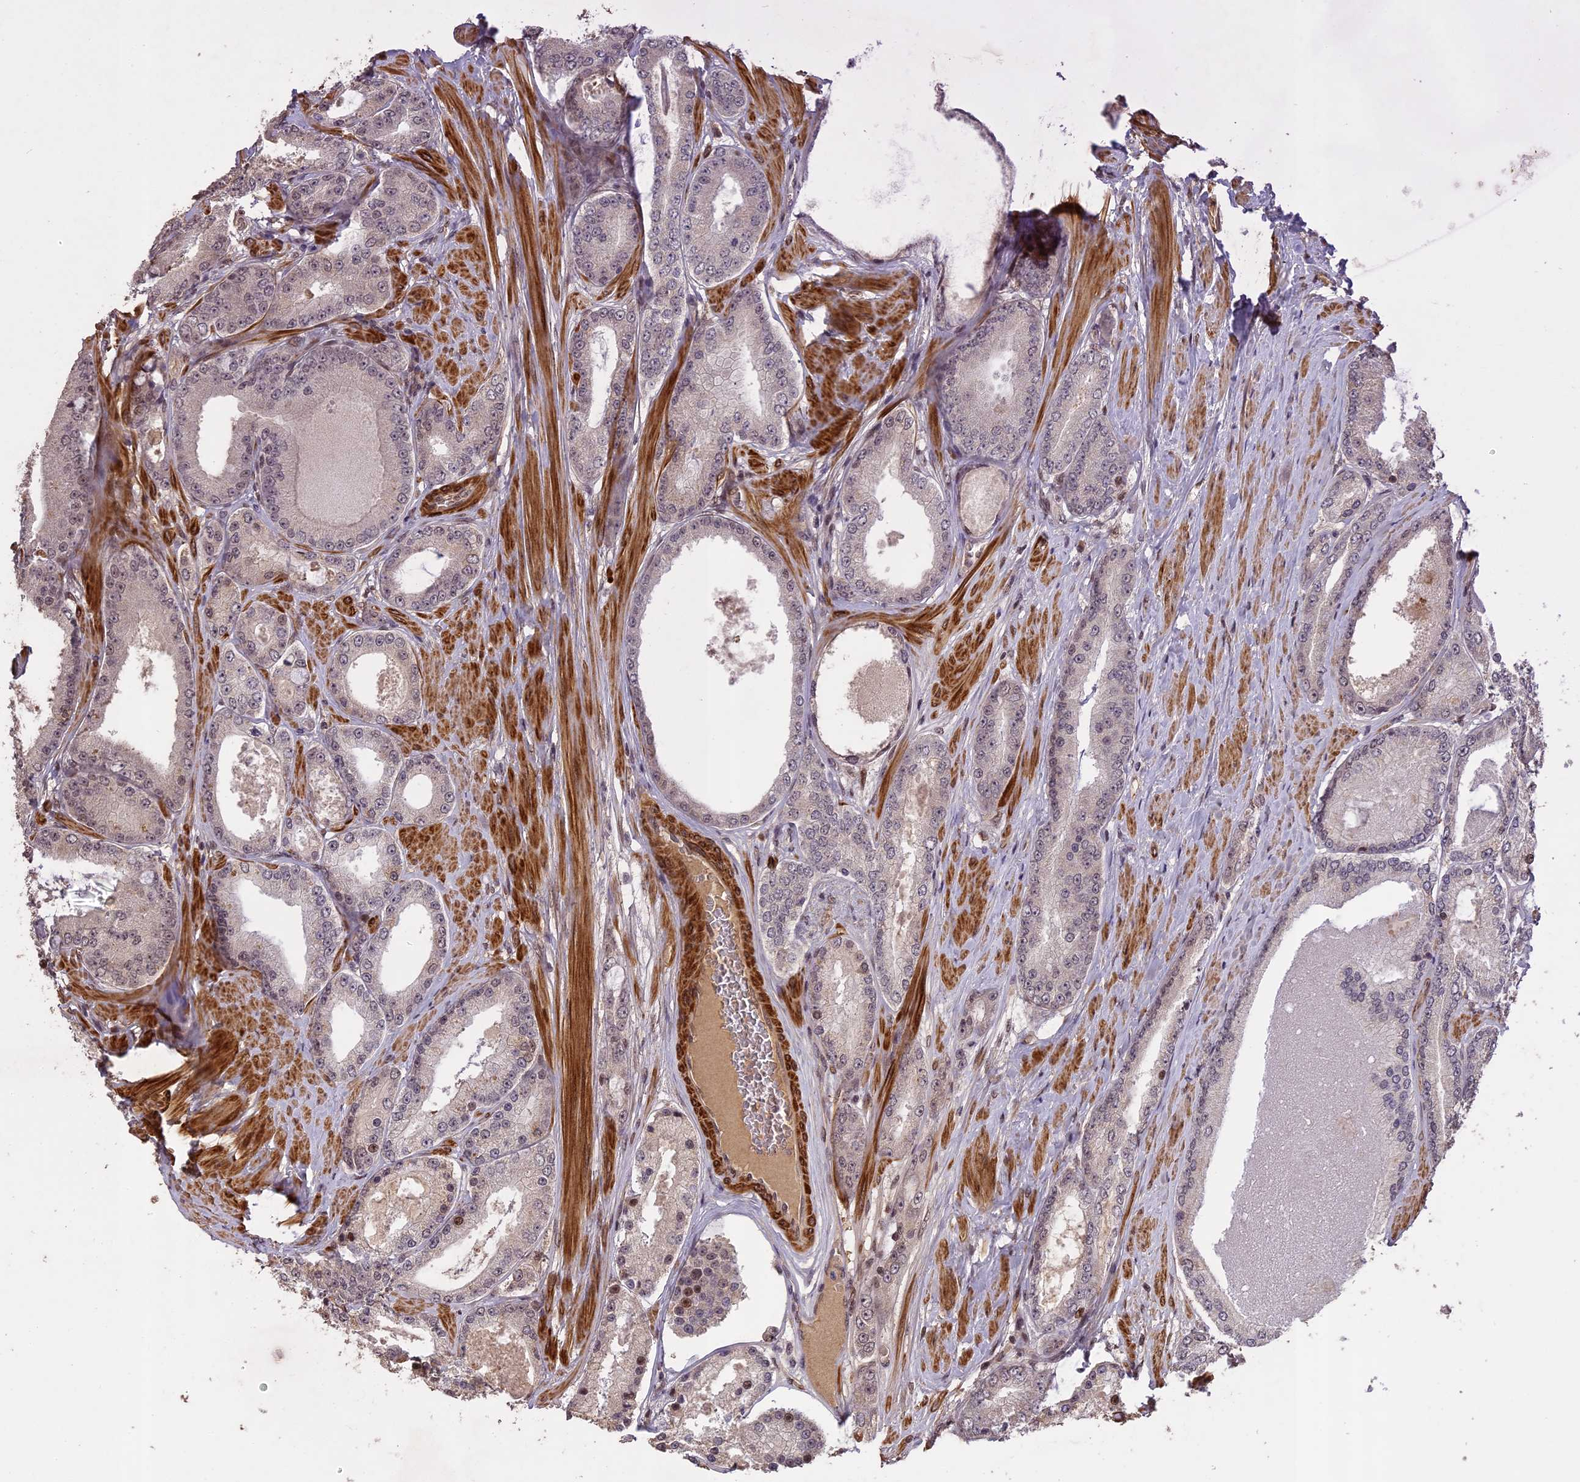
{"staining": {"intensity": "negative", "quantity": "none", "location": "none"}, "tissue": "prostate cancer", "cell_type": "Tumor cells", "image_type": "cancer", "snomed": [{"axis": "morphology", "description": "Adenocarcinoma, High grade"}, {"axis": "topography", "description": "Prostate"}], "caption": "Tumor cells are negative for brown protein staining in prostate cancer. The staining is performed using DAB (3,3'-diaminobenzidine) brown chromogen with nuclei counter-stained in using hematoxylin.", "gene": "PRELID2", "patient": {"sex": "male", "age": 59}}